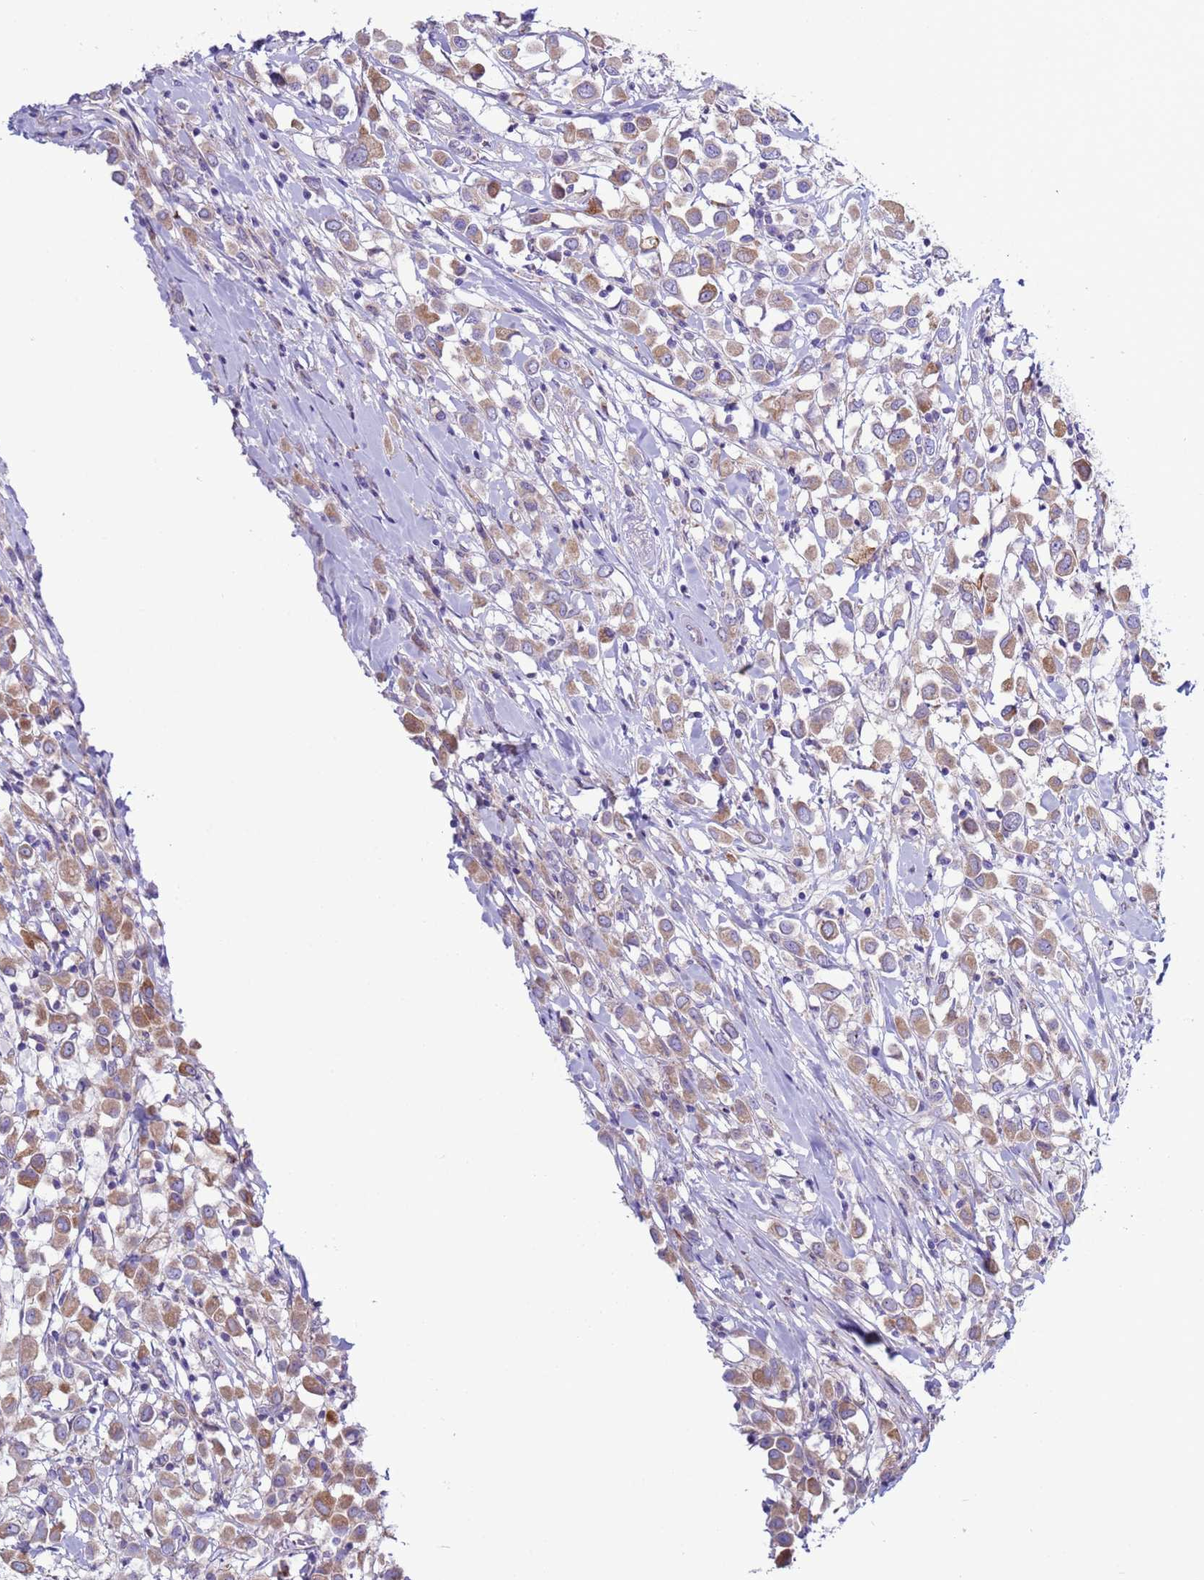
{"staining": {"intensity": "moderate", "quantity": ">75%", "location": "cytoplasmic/membranous"}, "tissue": "breast cancer", "cell_type": "Tumor cells", "image_type": "cancer", "snomed": [{"axis": "morphology", "description": "Duct carcinoma"}, {"axis": "topography", "description": "Breast"}], "caption": "Approximately >75% of tumor cells in breast cancer (intraductal carcinoma) show moderate cytoplasmic/membranous protein staining as visualized by brown immunohistochemical staining.", "gene": "ABHD17B", "patient": {"sex": "female", "age": 61}}